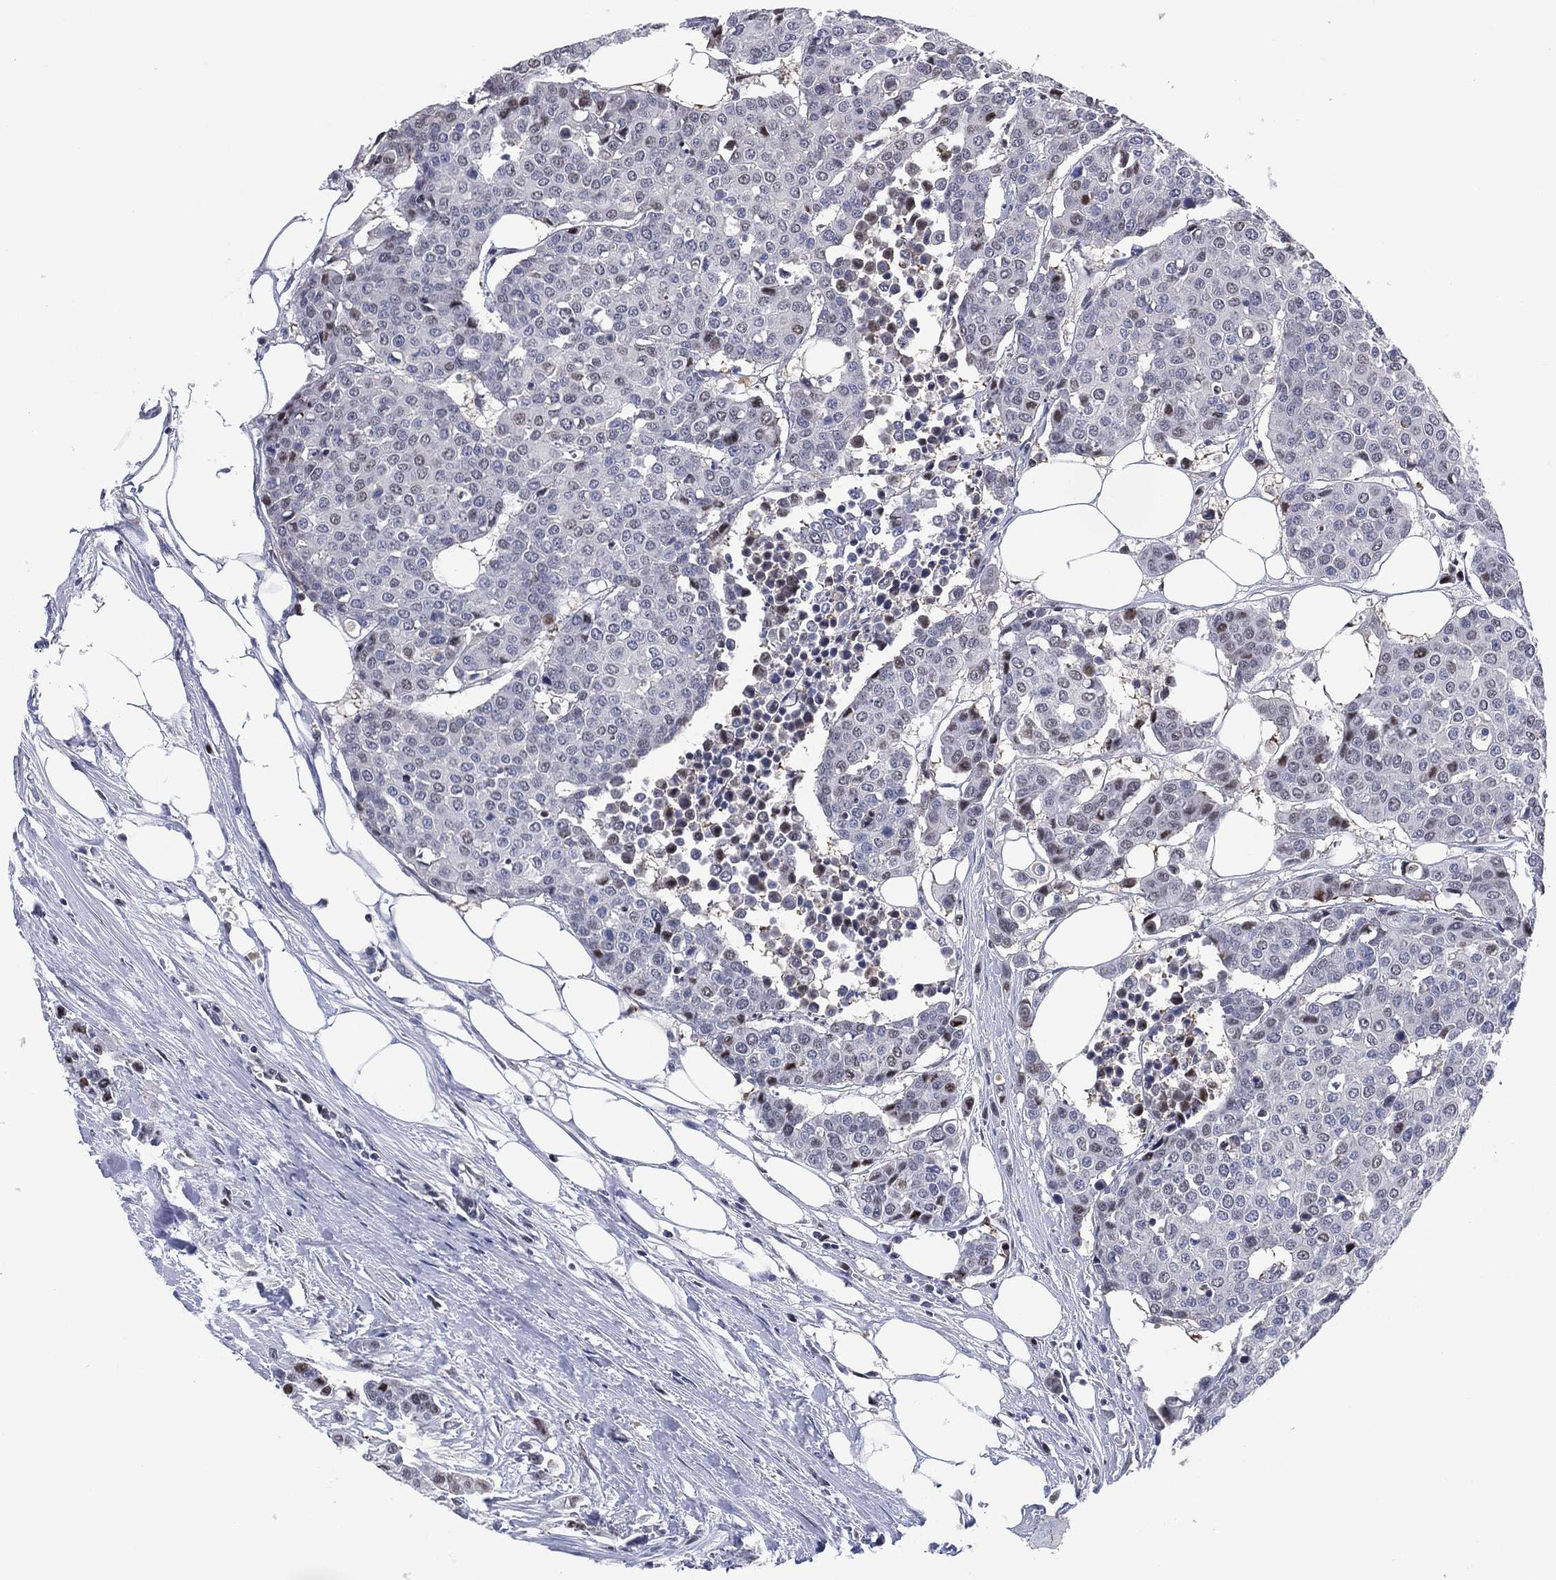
{"staining": {"intensity": "negative", "quantity": "none", "location": "none"}, "tissue": "carcinoid", "cell_type": "Tumor cells", "image_type": "cancer", "snomed": [{"axis": "morphology", "description": "Carcinoid, malignant, NOS"}, {"axis": "topography", "description": "Colon"}], "caption": "Human malignant carcinoid stained for a protein using immunohistochemistry (IHC) displays no staining in tumor cells.", "gene": "SLC4A4", "patient": {"sex": "male", "age": 81}}